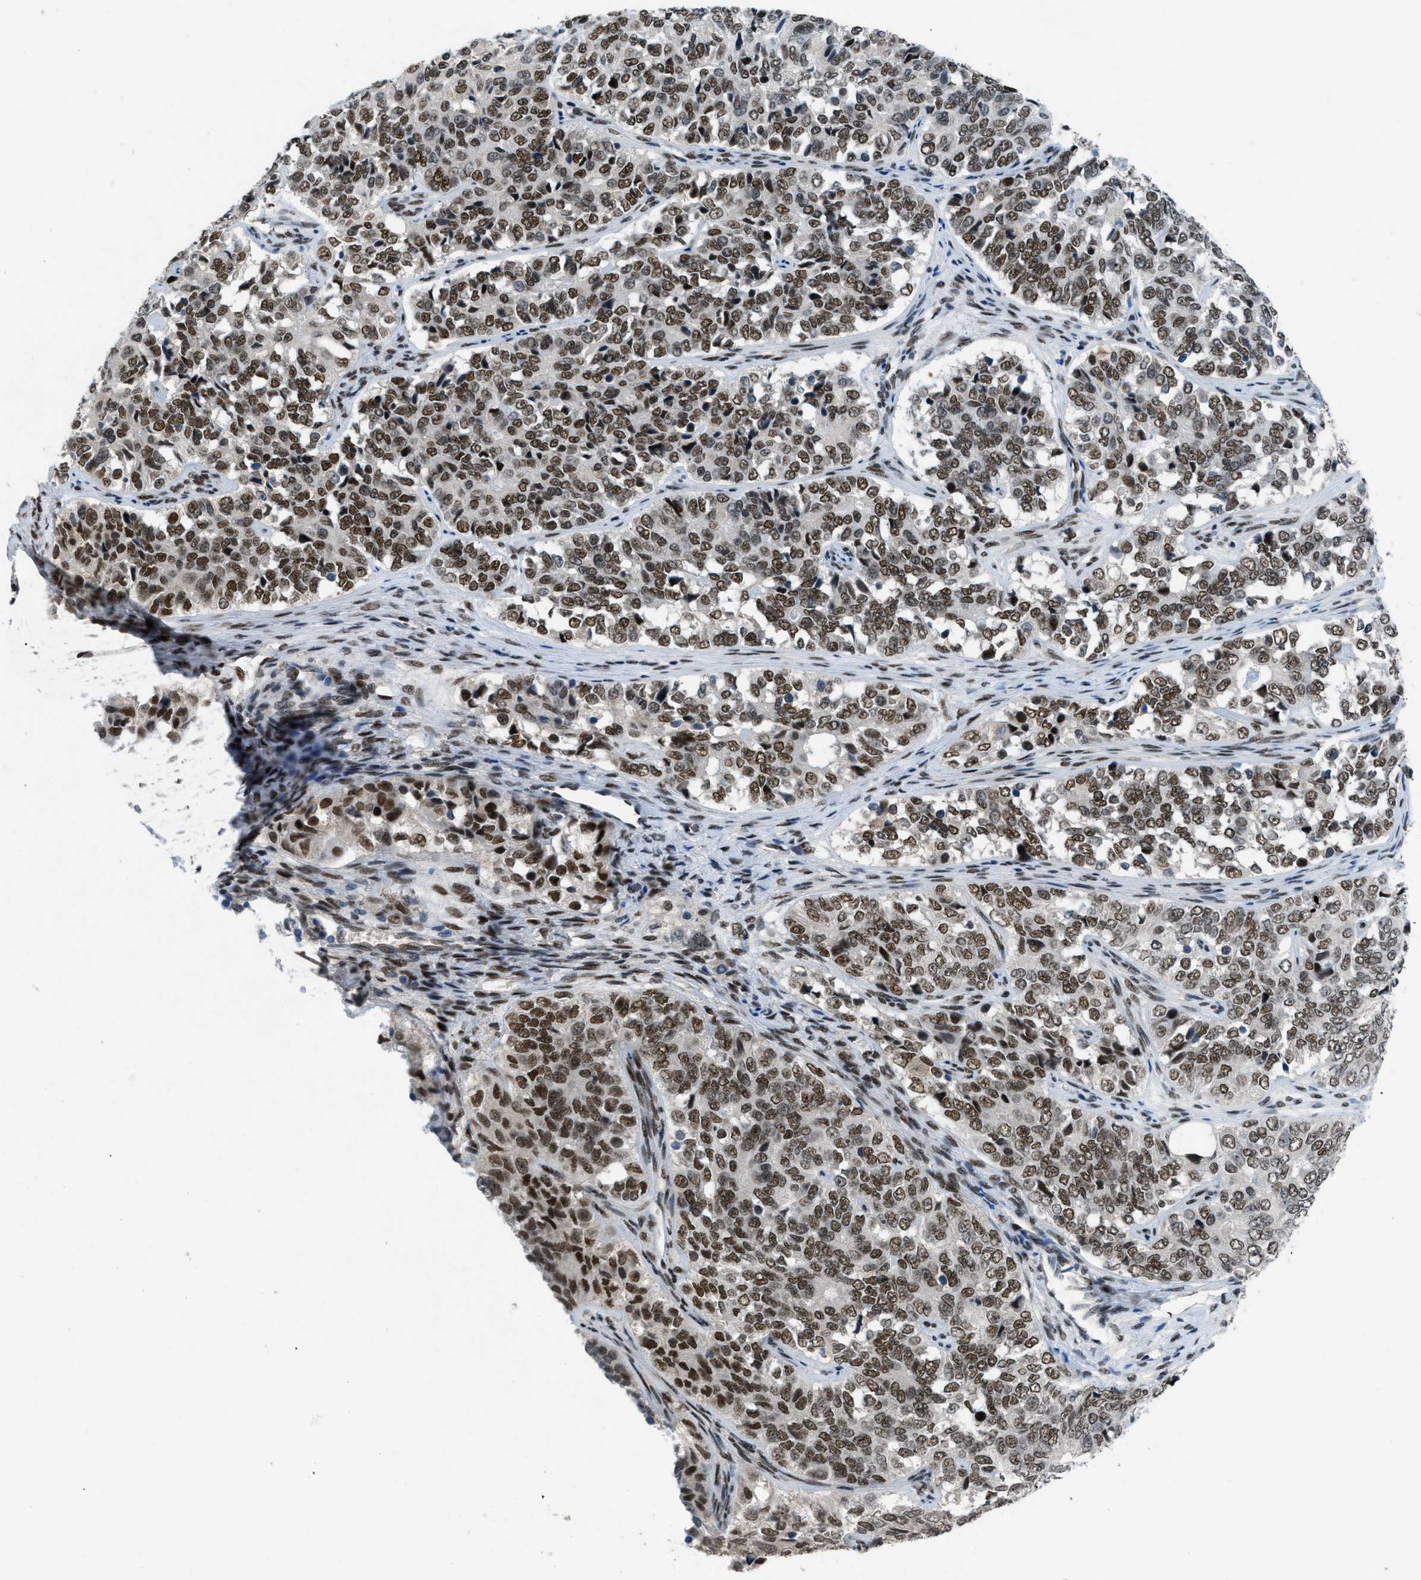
{"staining": {"intensity": "moderate", "quantity": ">75%", "location": "nuclear"}, "tissue": "ovarian cancer", "cell_type": "Tumor cells", "image_type": "cancer", "snomed": [{"axis": "morphology", "description": "Carcinoma, endometroid"}, {"axis": "topography", "description": "Ovary"}], "caption": "Ovarian cancer (endometroid carcinoma) stained with a protein marker displays moderate staining in tumor cells.", "gene": "GATAD2B", "patient": {"sex": "female", "age": 51}}